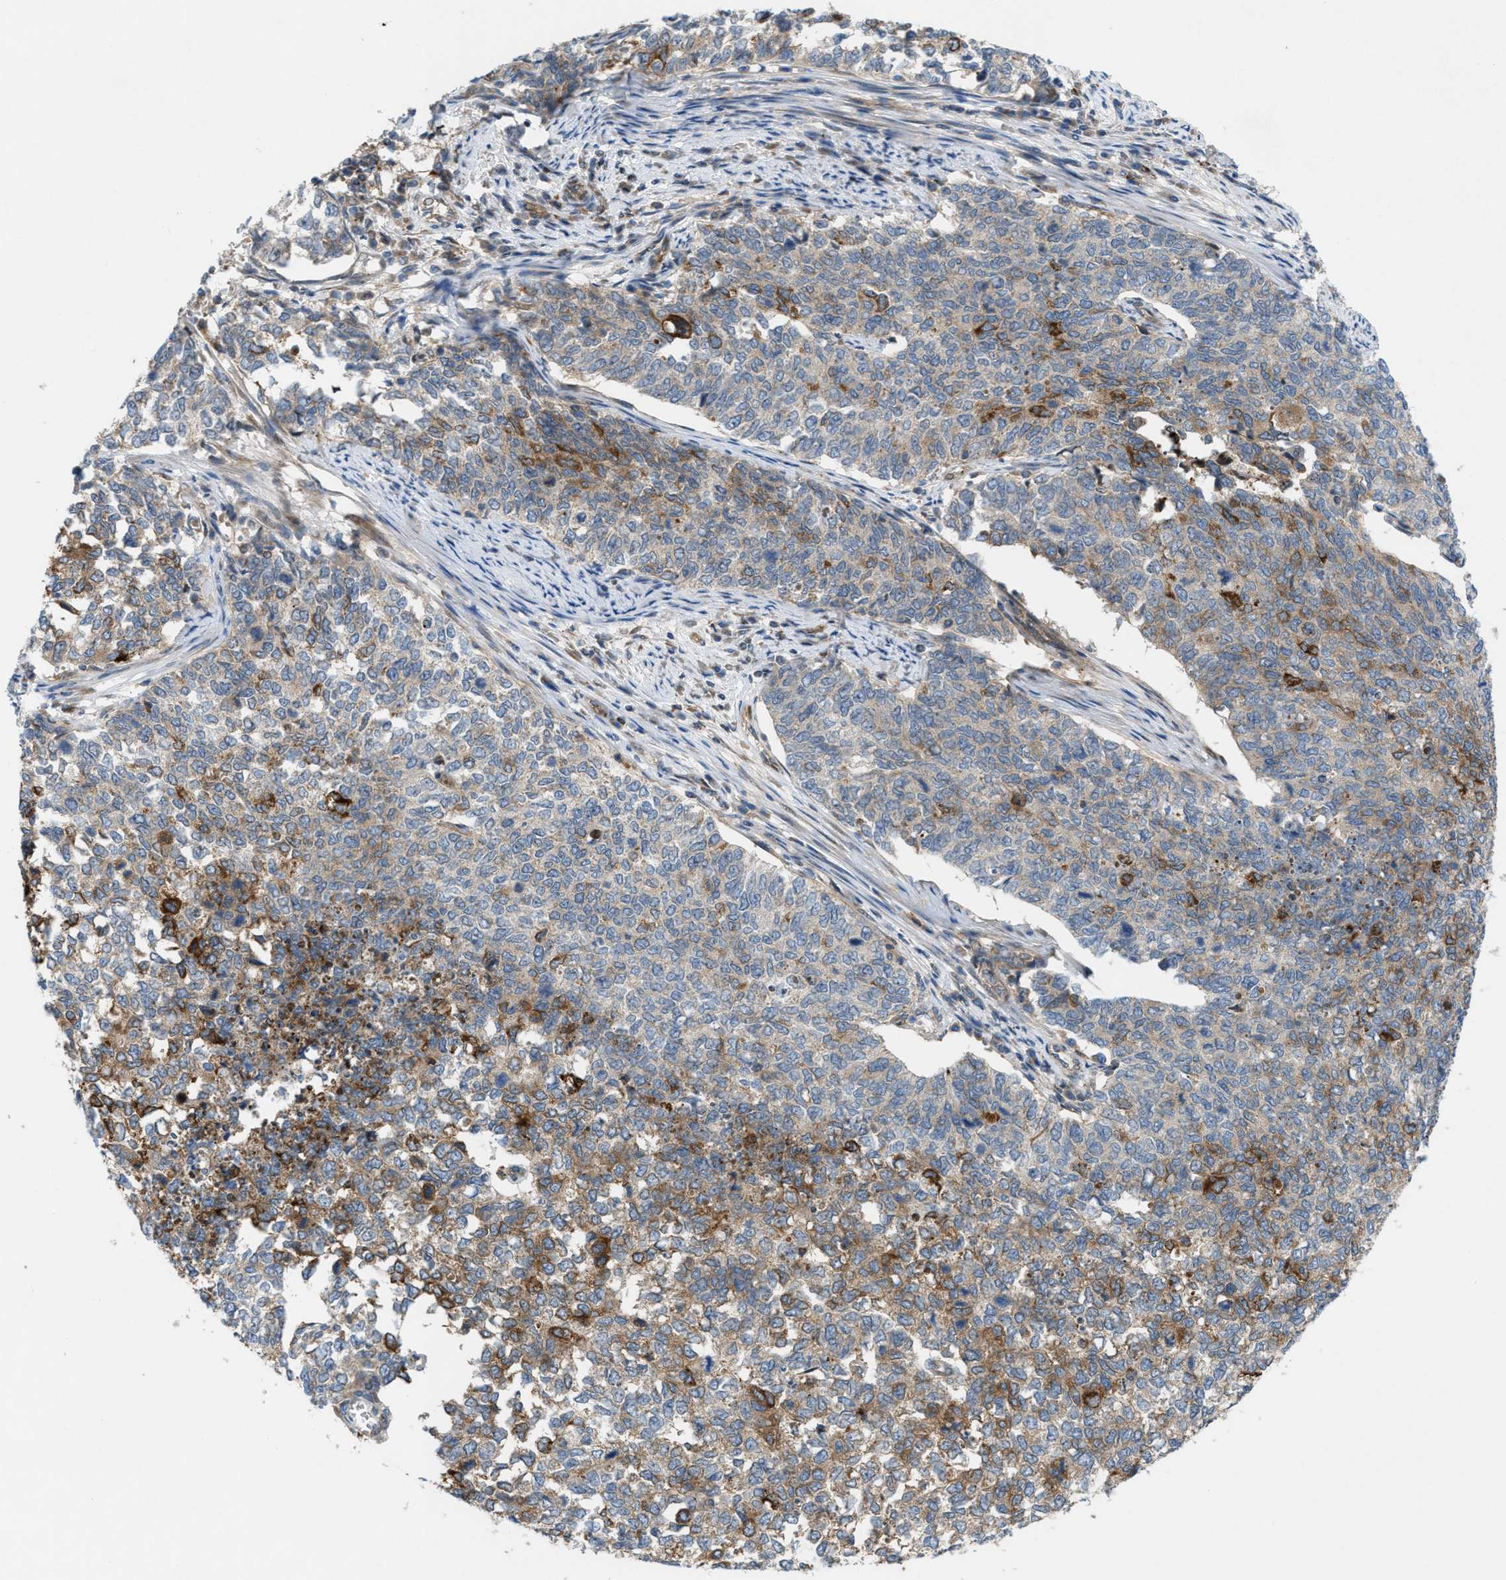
{"staining": {"intensity": "moderate", "quantity": "25%-75%", "location": "cytoplasmic/membranous"}, "tissue": "cervical cancer", "cell_type": "Tumor cells", "image_type": "cancer", "snomed": [{"axis": "morphology", "description": "Squamous cell carcinoma, NOS"}, {"axis": "topography", "description": "Cervix"}], "caption": "Human cervical cancer (squamous cell carcinoma) stained with a protein marker displays moderate staining in tumor cells.", "gene": "CYB5D1", "patient": {"sex": "female", "age": 63}}